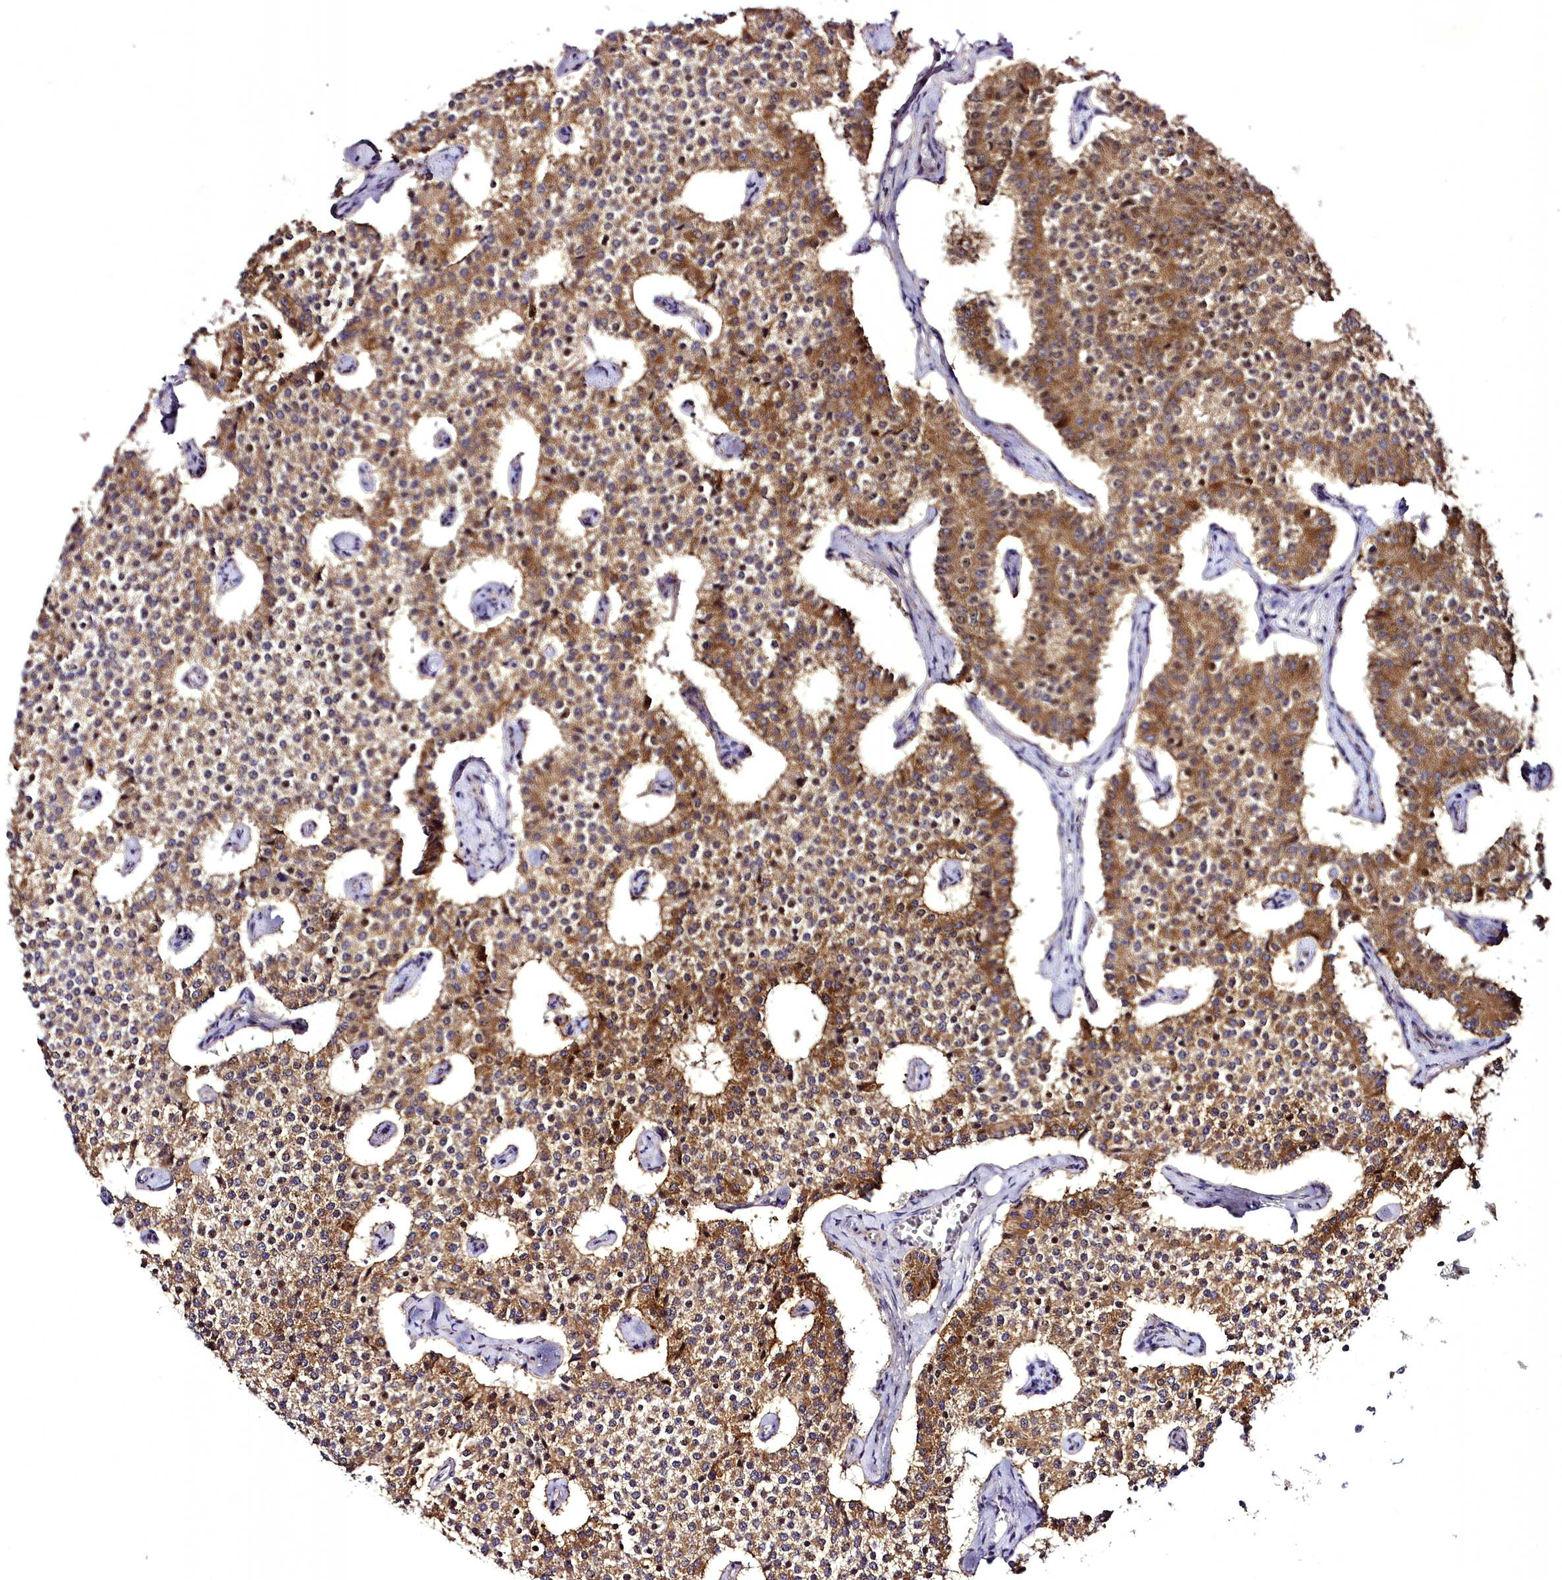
{"staining": {"intensity": "moderate", "quantity": ">75%", "location": "cytoplasmic/membranous"}, "tissue": "carcinoid", "cell_type": "Tumor cells", "image_type": "cancer", "snomed": [{"axis": "morphology", "description": "Carcinoid, malignant, NOS"}, {"axis": "topography", "description": "Colon"}], "caption": "A brown stain labels moderate cytoplasmic/membranous positivity of a protein in malignant carcinoid tumor cells.", "gene": "STXBP1", "patient": {"sex": "female", "age": 52}}